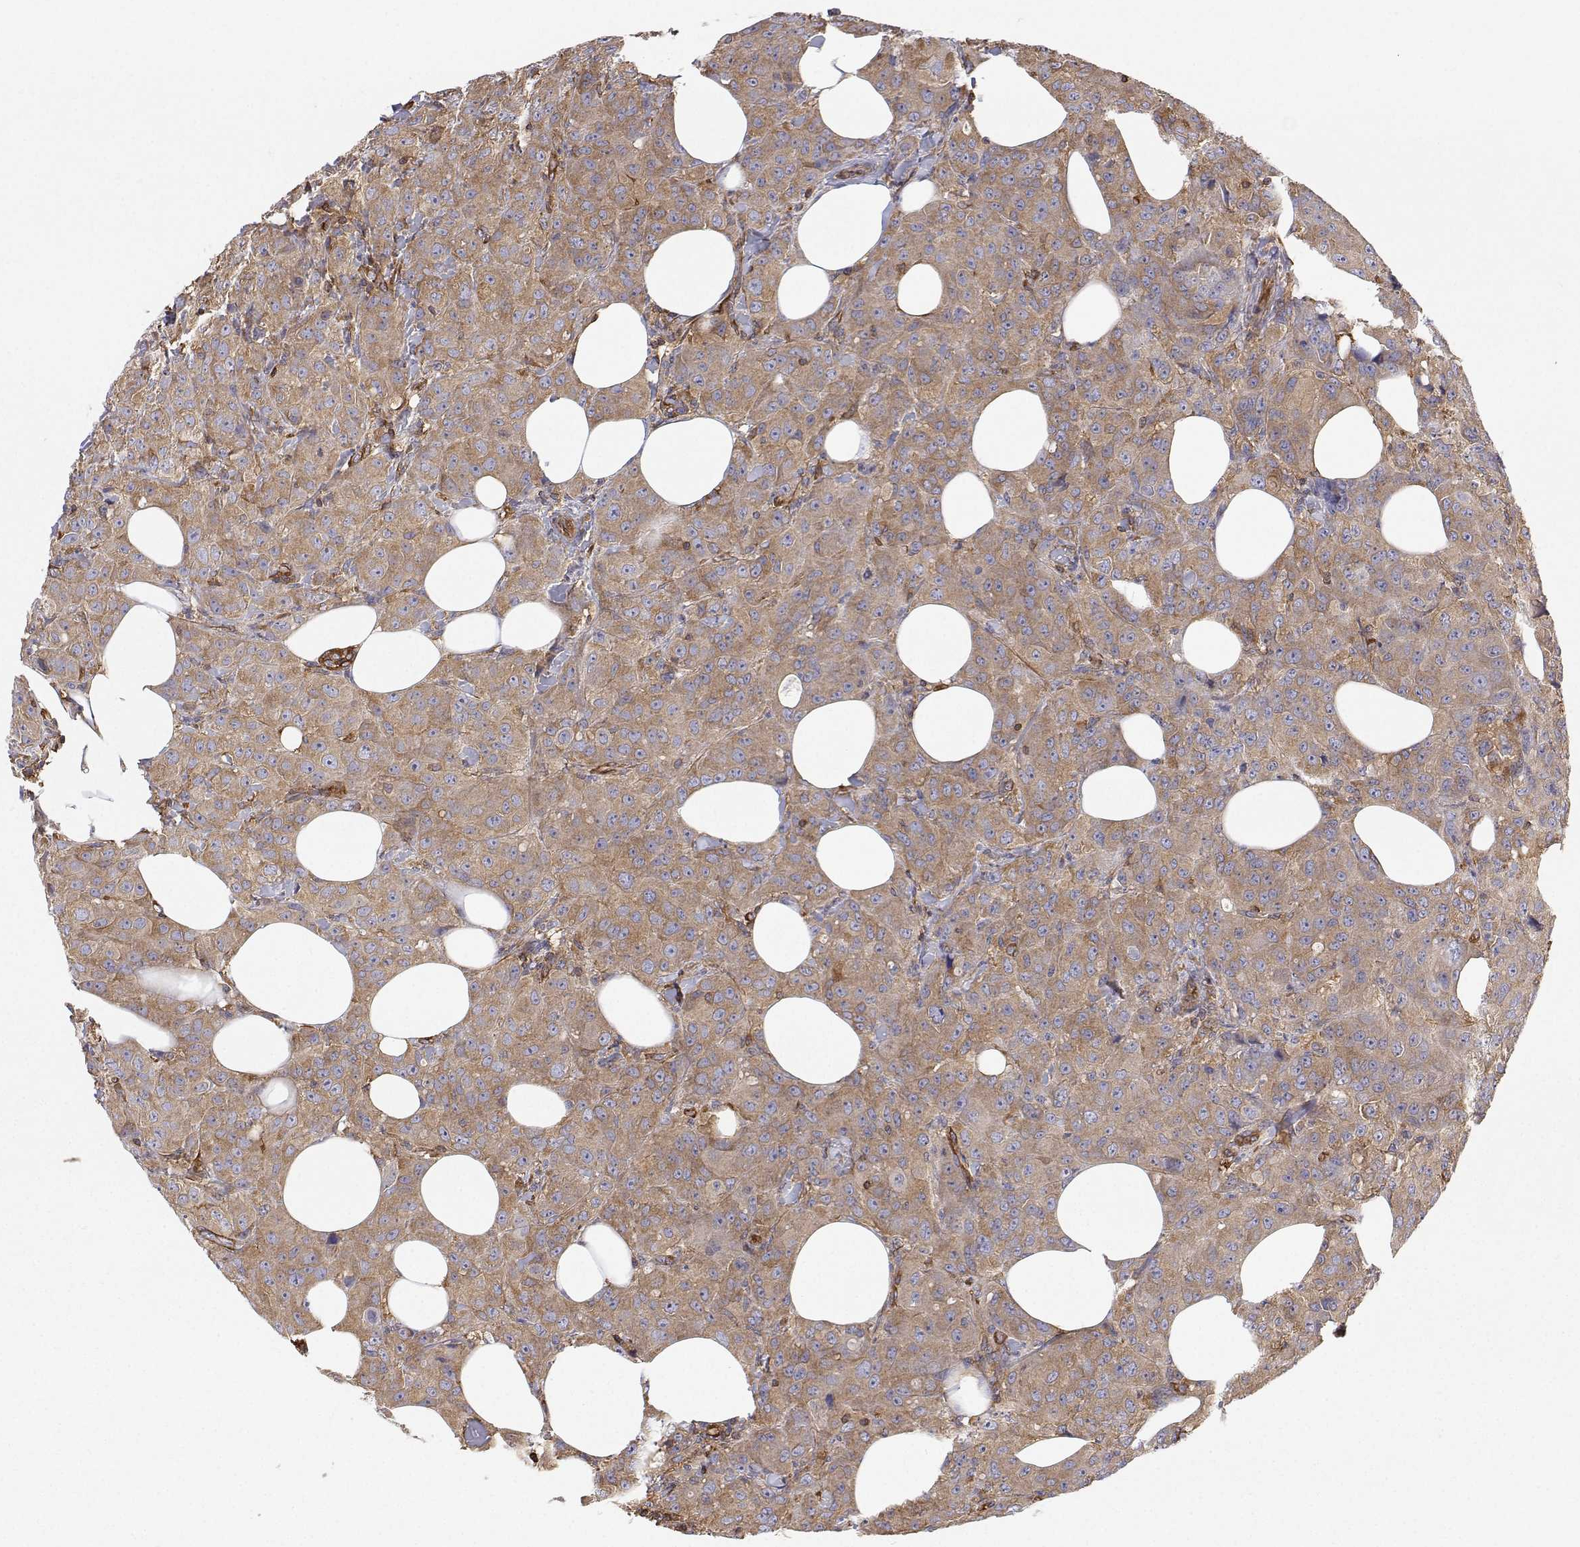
{"staining": {"intensity": "moderate", "quantity": ">75%", "location": "cytoplasmic/membranous"}, "tissue": "breast cancer", "cell_type": "Tumor cells", "image_type": "cancer", "snomed": [{"axis": "morphology", "description": "Normal tissue, NOS"}, {"axis": "morphology", "description": "Duct carcinoma"}, {"axis": "topography", "description": "Breast"}], "caption": "The histopathology image displays a brown stain indicating the presence of a protein in the cytoplasmic/membranous of tumor cells in invasive ductal carcinoma (breast).", "gene": "MYH9", "patient": {"sex": "female", "age": 43}}